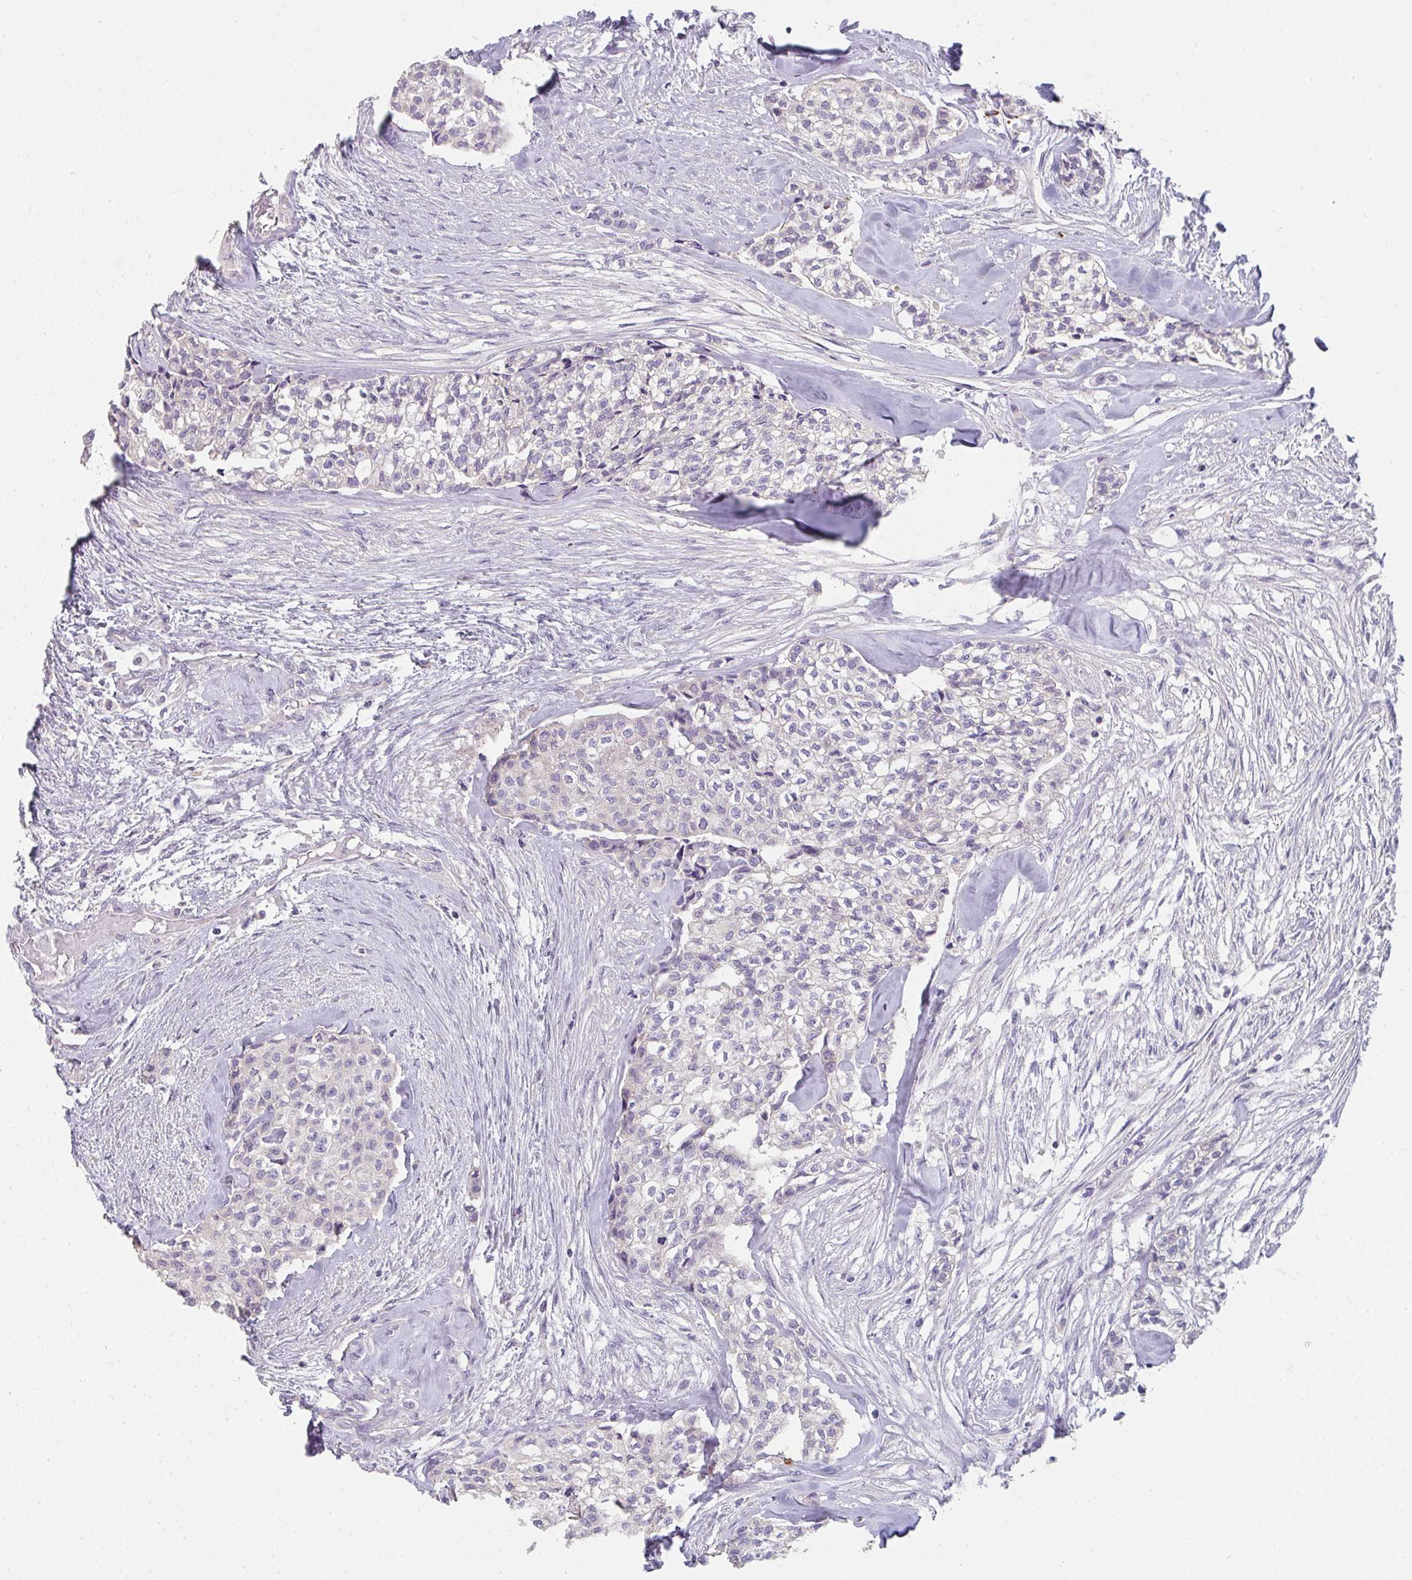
{"staining": {"intensity": "negative", "quantity": "none", "location": "none"}, "tissue": "head and neck cancer", "cell_type": "Tumor cells", "image_type": "cancer", "snomed": [{"axis": "morphology", "description": "Adenocarcinoma, NOS"}, {"axis": "topography", "description": "Head-Neck"}], "caption": "Human head and neck adenocarcinoma stained for a protein using immunohistochemistry (IHC) shows no staining in tumor cells.", "gene": "ZNF215", "patient": {"sex": "male", "age": 81}}